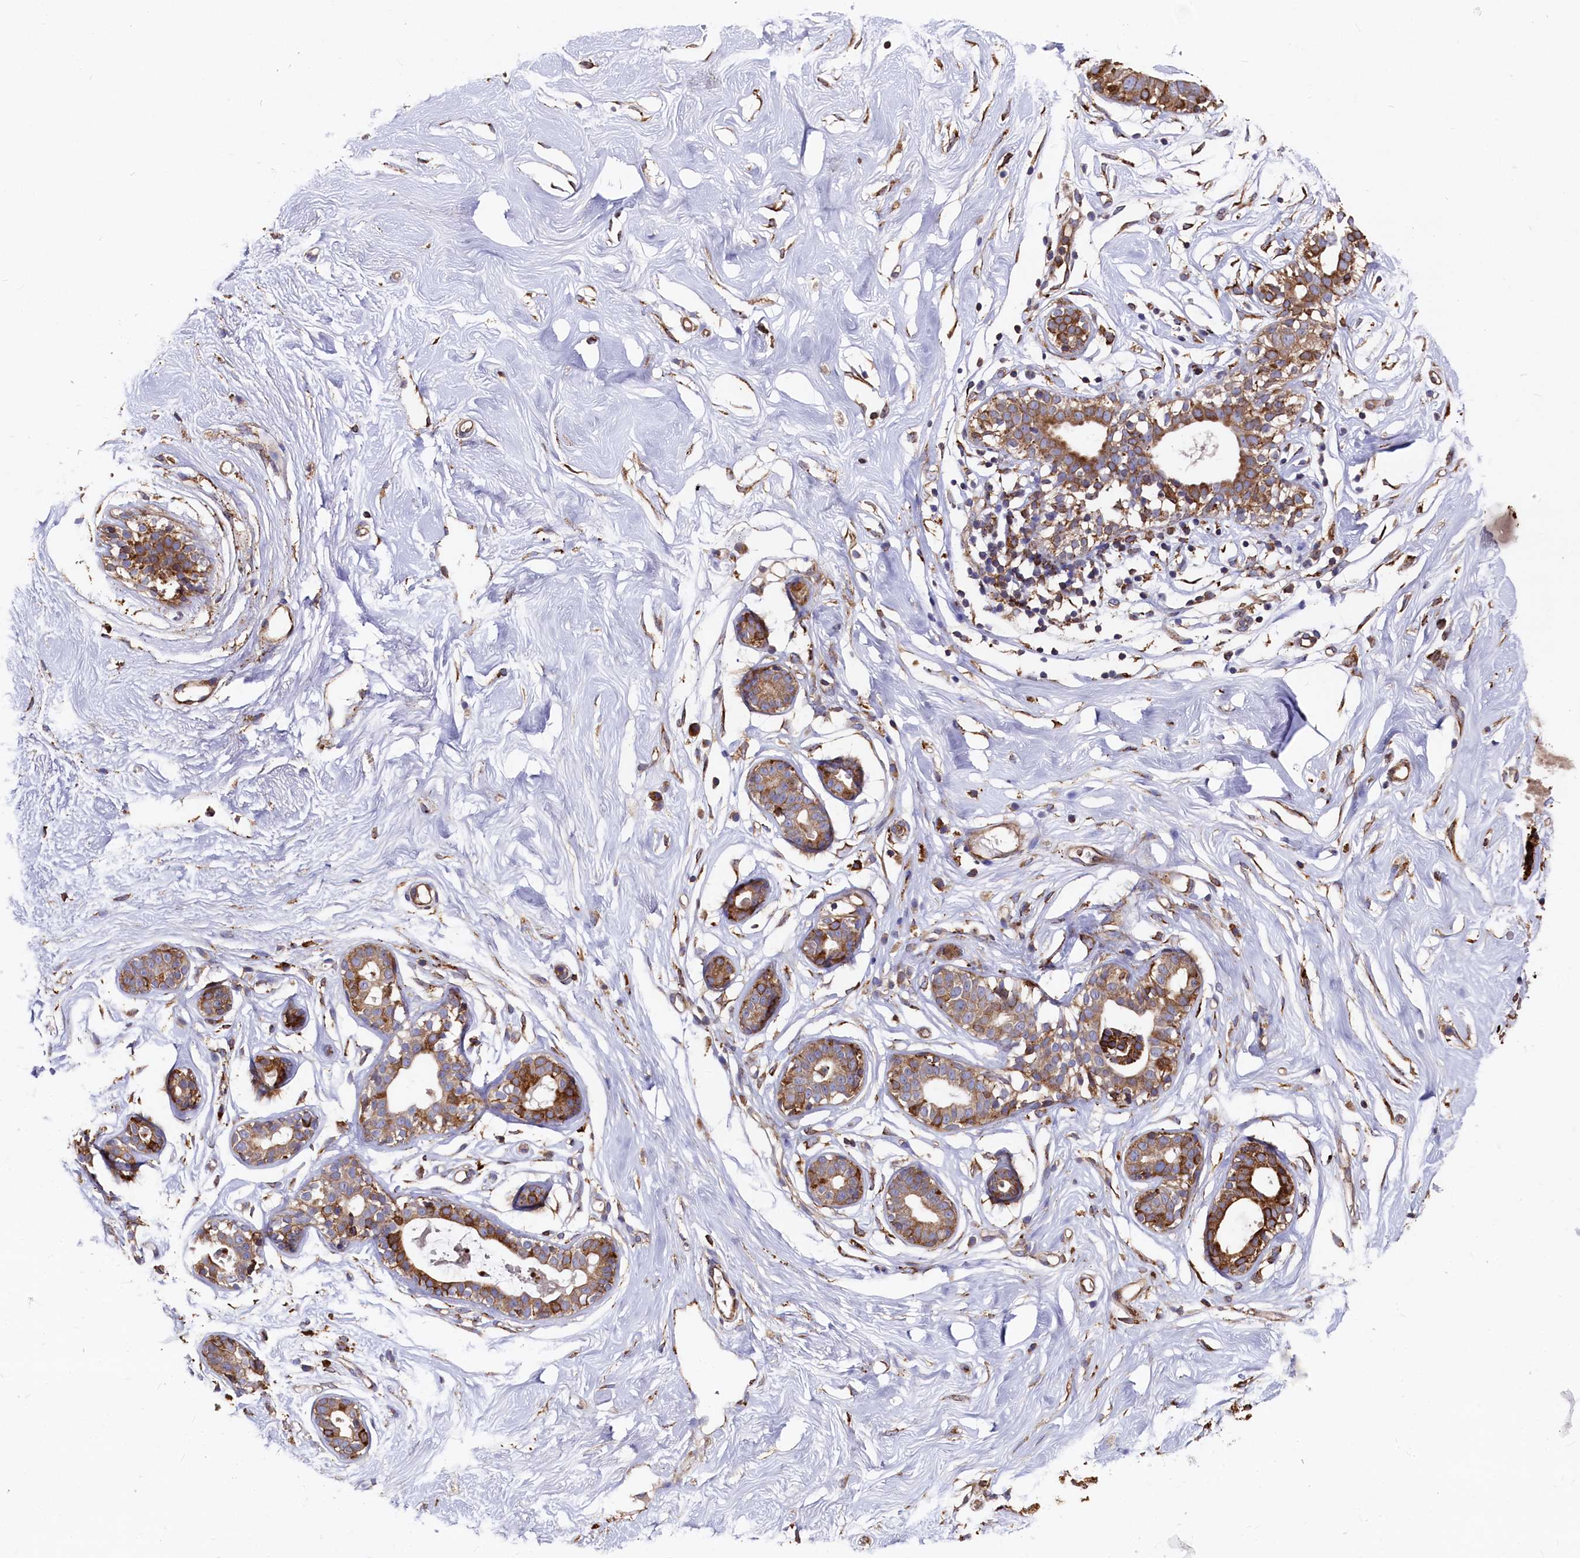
{"staining": {"intensity": "negative", "quantity": "none", "location": "none"}, "tissue": "breast", "cell_type": "Adipocytes", "image_type": "normal", "snomed": [{"axis": "morphology", "description": "Normal tissue, NOS"}, {"axis": "morphology", "description": "Adenoma, NOS"}, {"axis": "topography", "description": "Breast"}], "caption": "High power microscopy histopathology image of an IHC image of unremarkable breast, revealing no significant staining in adipocytes. Nuclei are stained in blue.", "gene": "NEURL1B", "patient": {"sex": "female", "age": 23}}